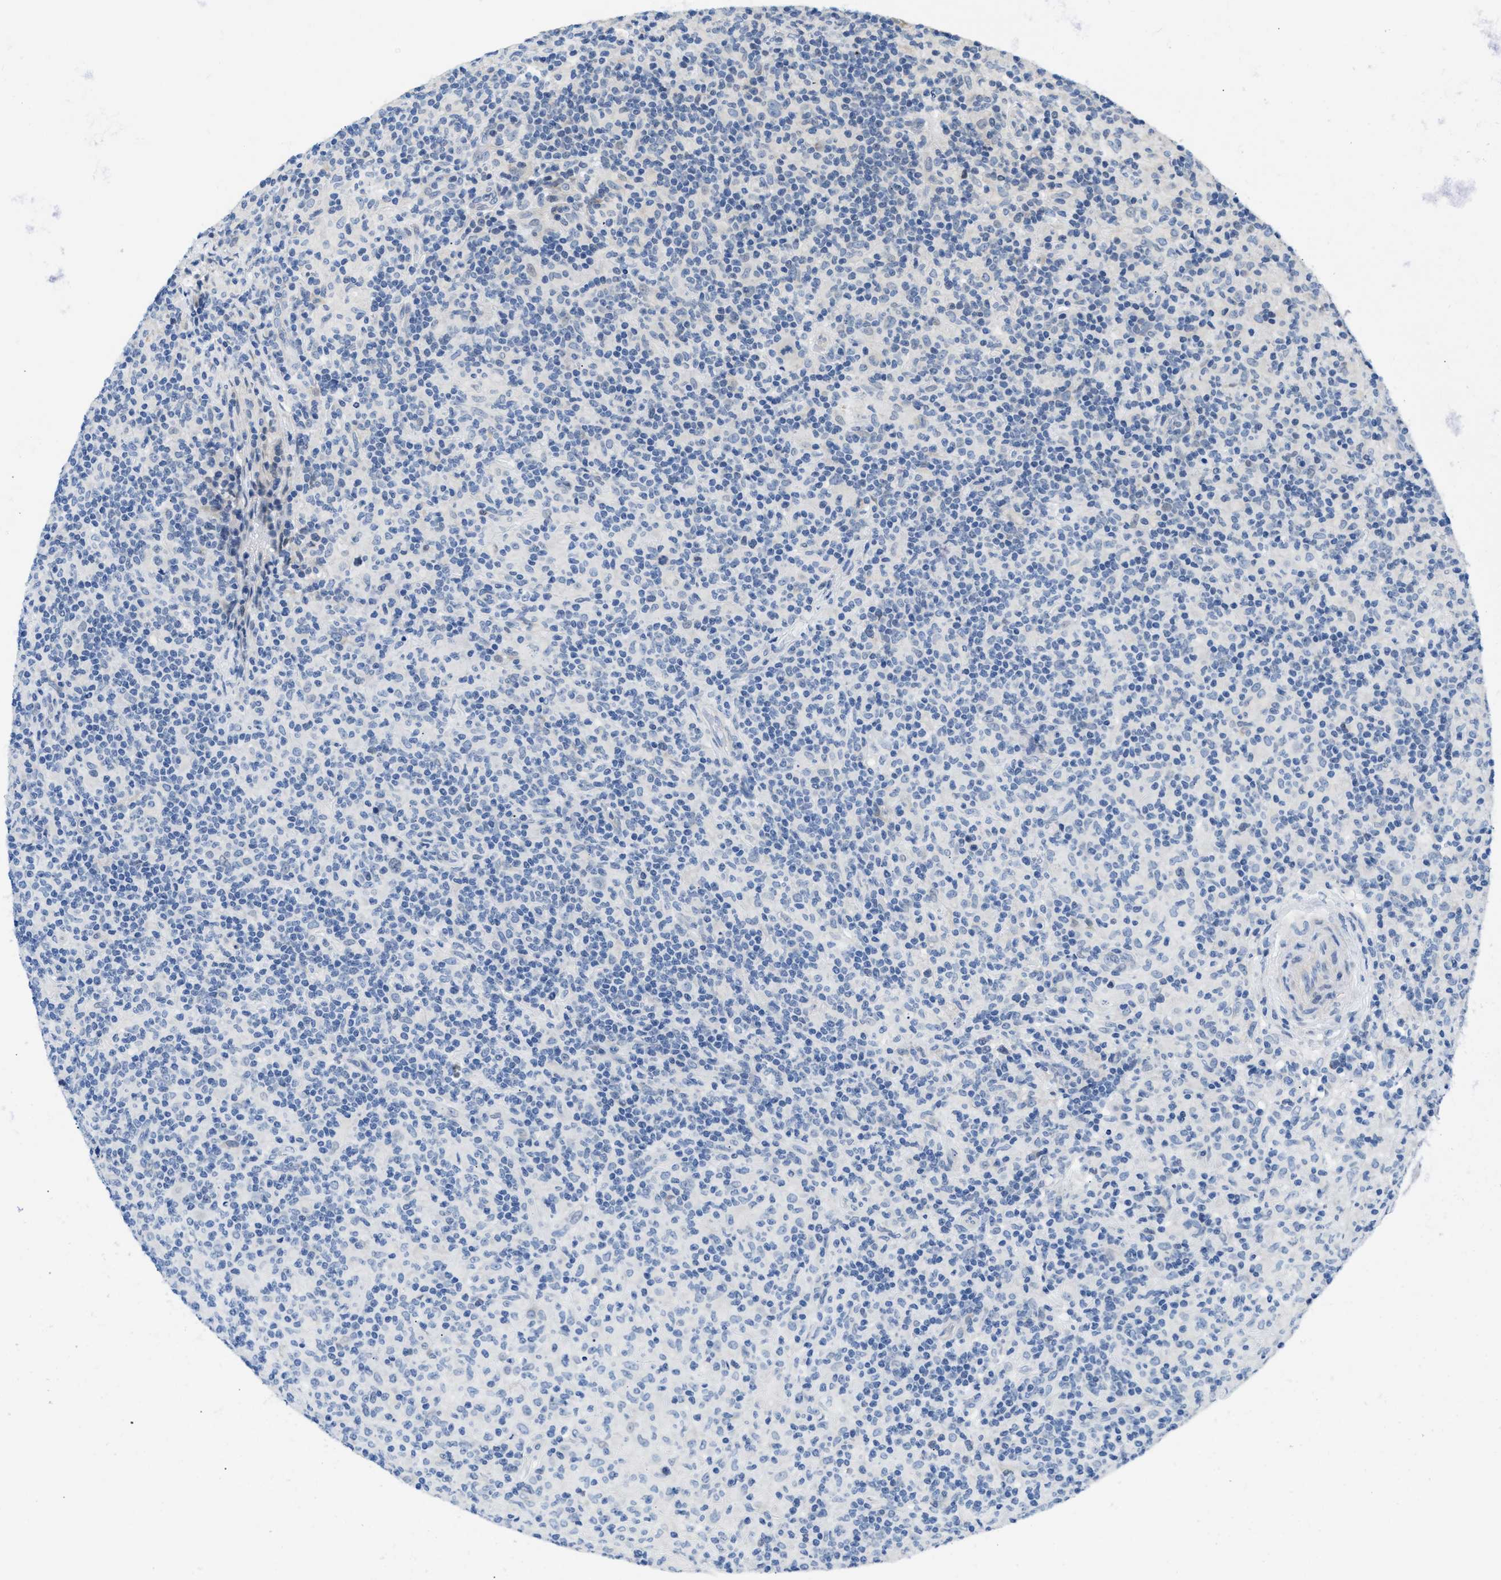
{"staining": {"intensity": "negative", "quantity": "none", "location": "none"}, "tissue": "lymphoma", "cell_type": "Tumor cells", "image_type": "cancer", "snomed": [{"axis": "morphology", "description": "Hodgkin's disease, NOS"}, {"axis": "topography", "description": "Lymph node"}], "caption": "The photomicrograph demonstrates no significant expression in tumor cells of Hodgkin's disease.", "gene": "CLGN", "patient": {"sex": "male", "age": 70}}